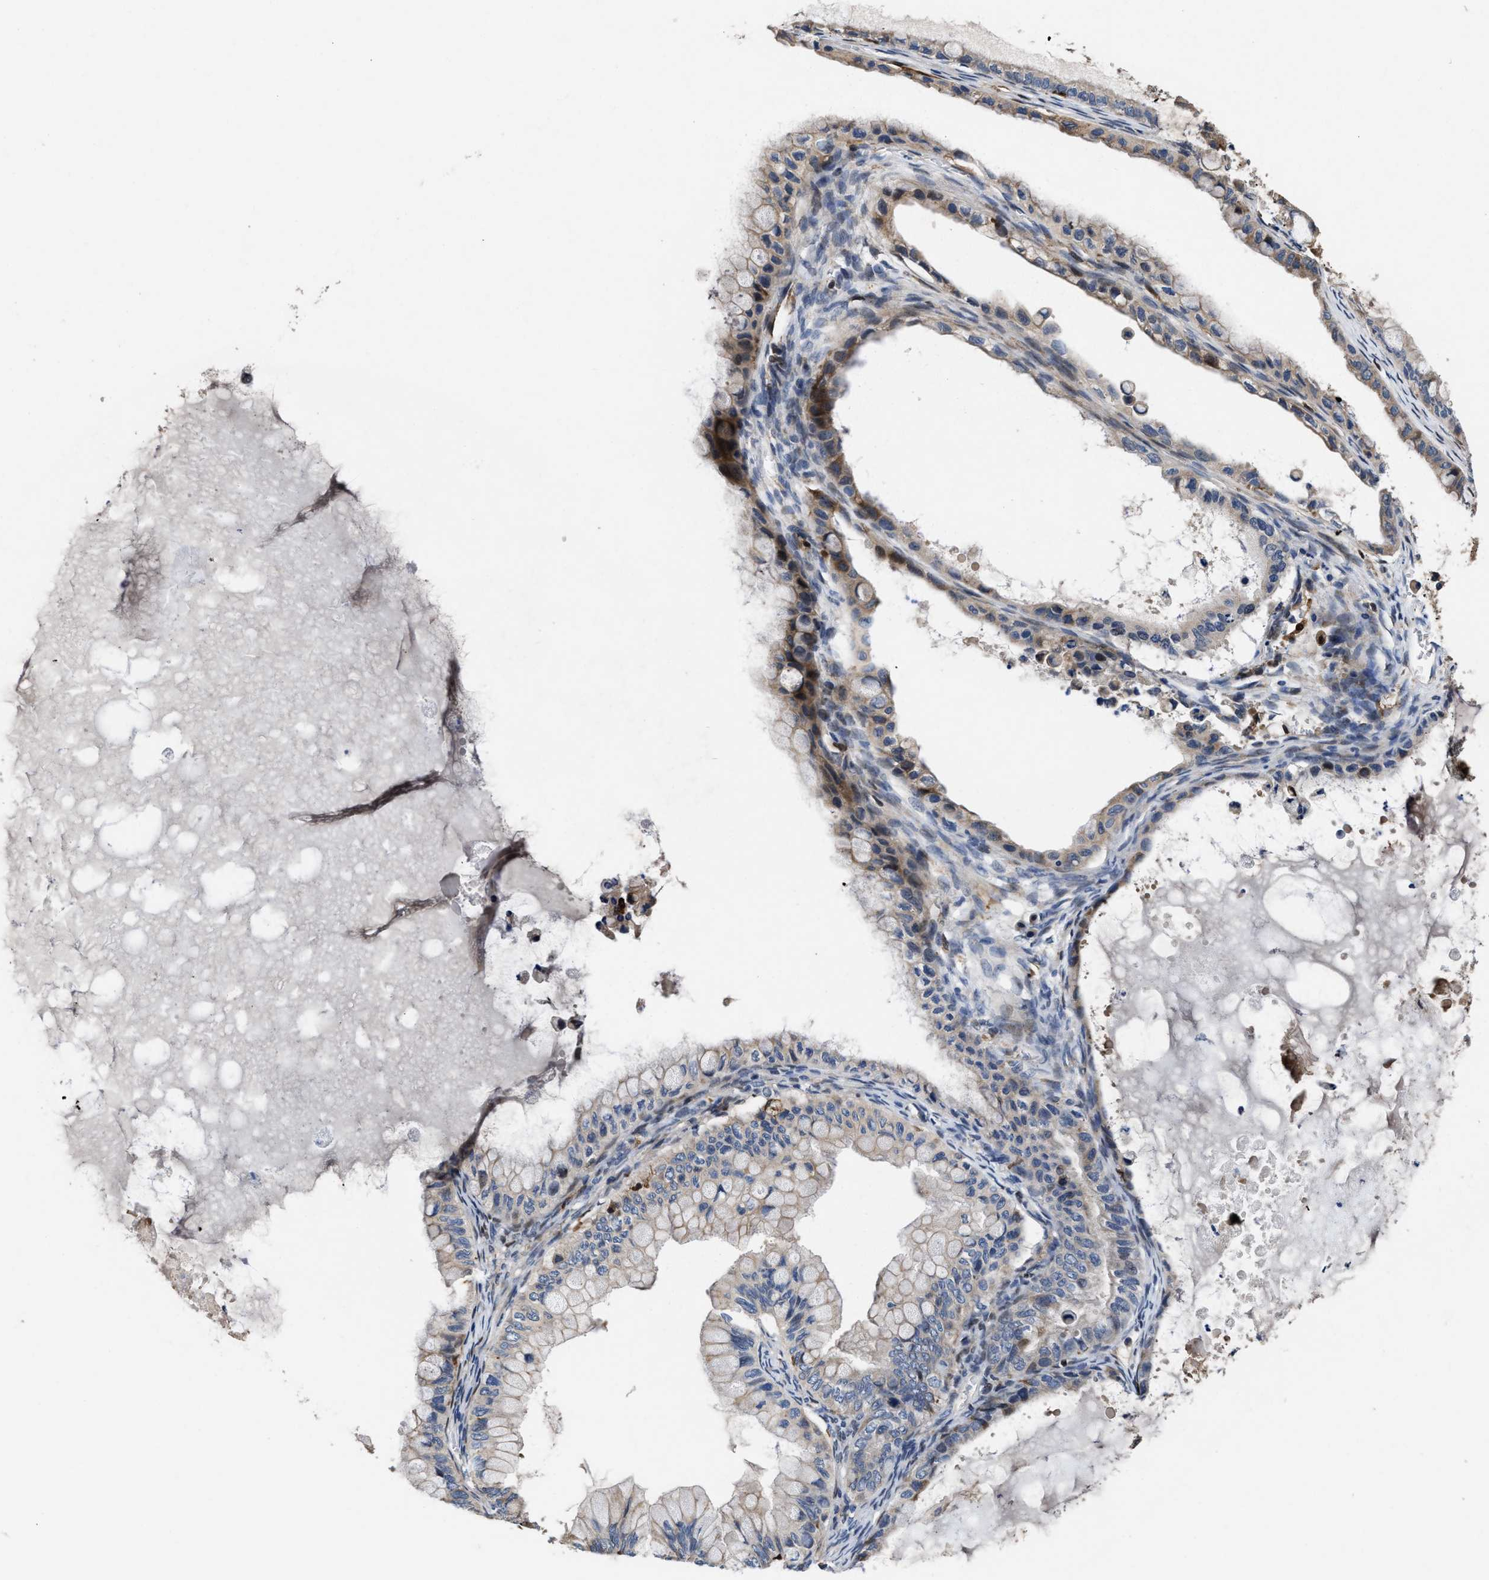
{"staining": {"intensity": "moderate", "quantity": "<25%", "location": "cytoplasmic/membranous"}, "tissue": "ovarian cancer", "cell_type": "Tumor cells", "image_type": "cancer", "snomed": [{"axis": "morphology", "description": "Cystadenocarcinoma, mucinous, NOS"}, {"axis": "topography", "description": "Ovary"}], "caption": "Immunohistochemical staining of human ovarian mucinous cystadenocarcinoma displays low levels of moderate cytoplasmic/membranous expression in approximately <25% of tumor cells.", "gene": "RGS10", "patient": {"sex": "female", "age": 80}}